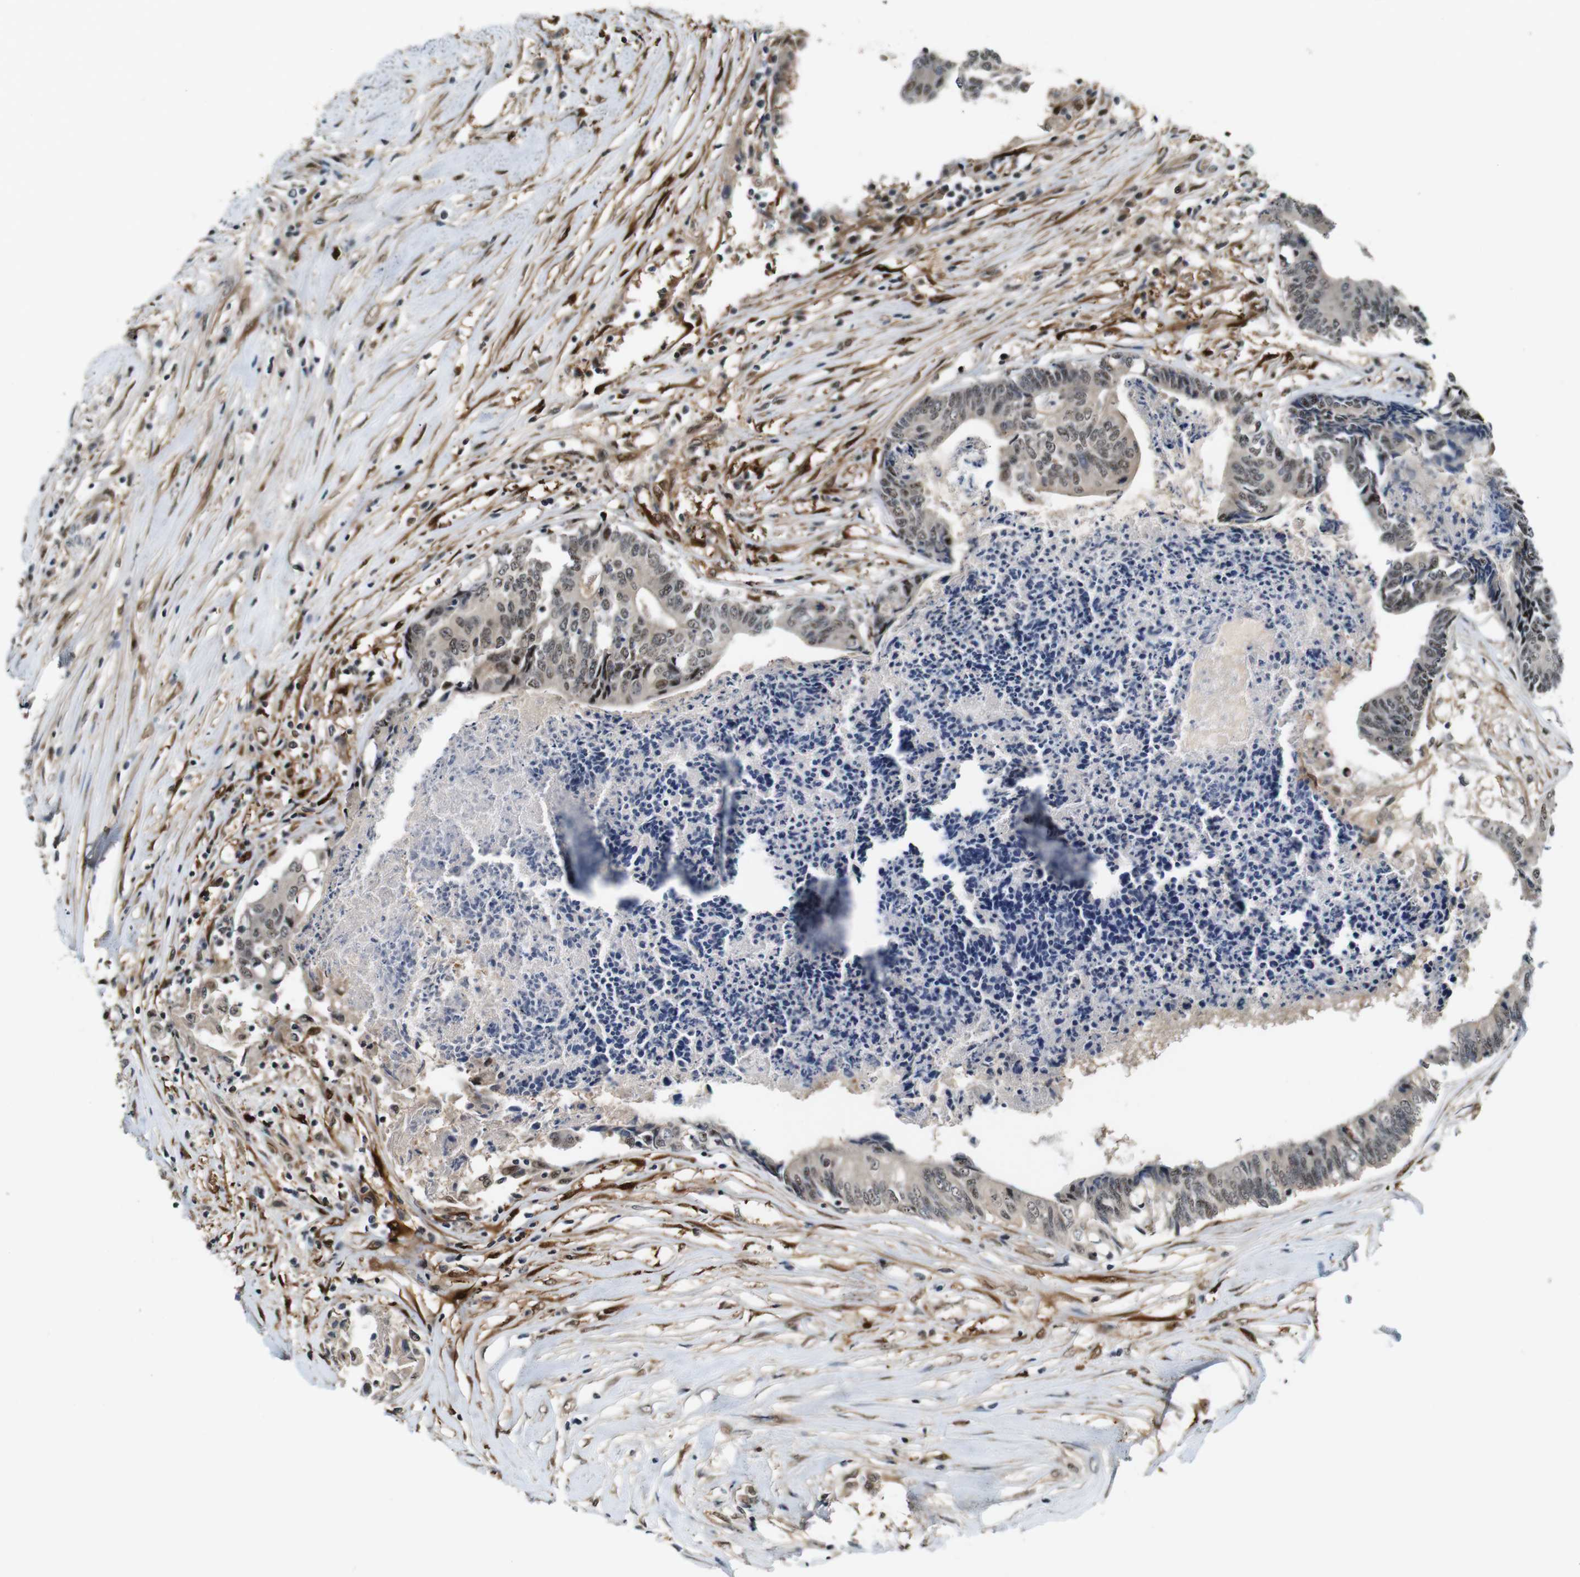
{"staining": {"intensity": "weak", "quantity": "<25%", "location": "cytoplasmic/membranous,nuclear"}, "tissue": "colorectal cancer", "cell_type": "Tumor cells", "image_type": "cancer", "snomed": [{"axis": "morphology", "description": "Adenocarcinoma, NOS"}, {"axis": "topography", "description": "Rectum"}], "caption": "A micrograph of colorectal cancer stained for a protein exhibits no brown staining in tumor cells.", "gene": "LXN", "patient": {"sex": "male", "age": 63}}